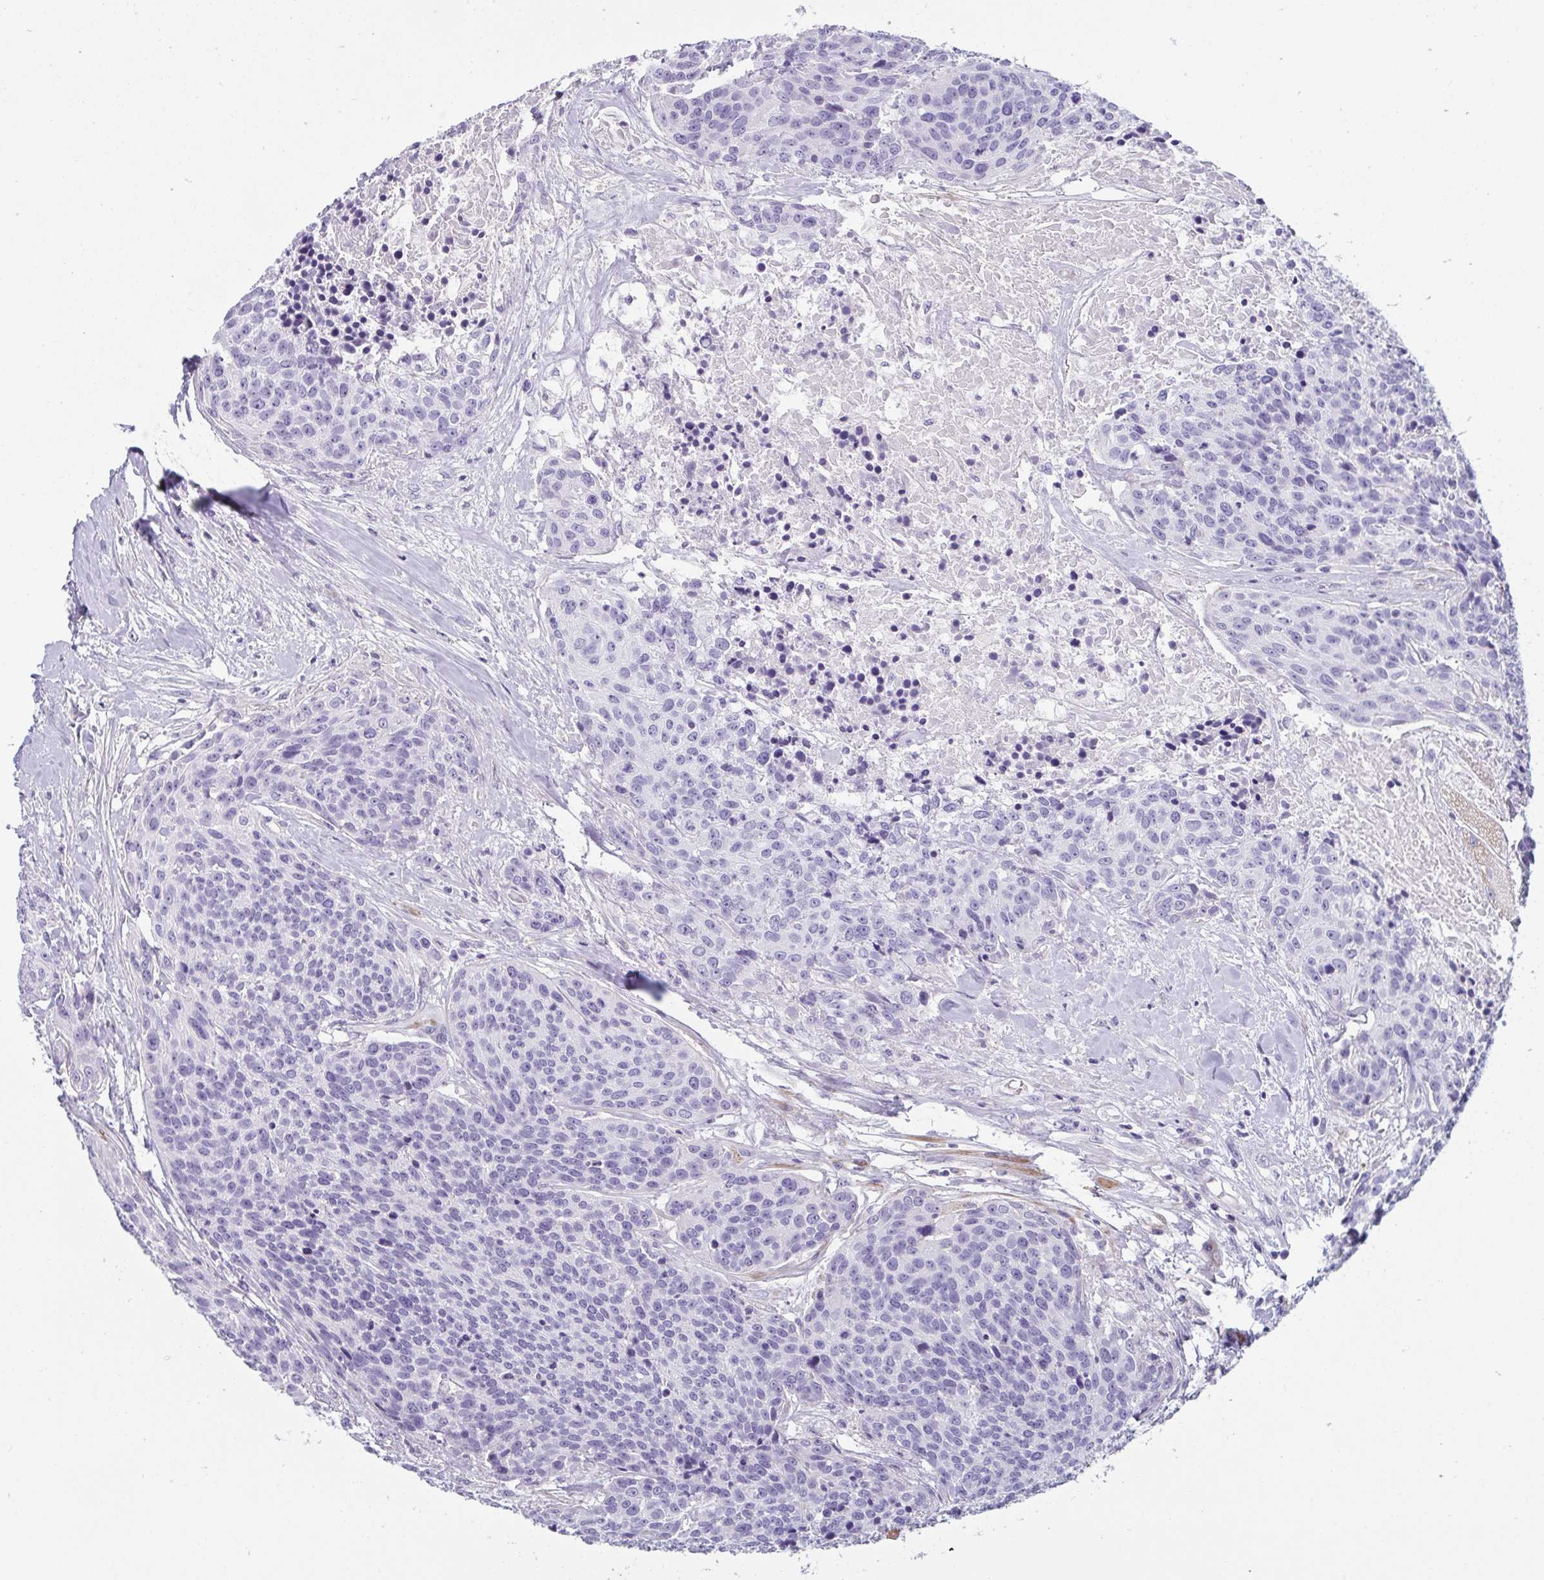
{"staining": {"intensity": "negative", "quantity": "none", "location": "none"}, "tissue": "head and neck cancer", "cell_type": "Tumor cells", "image_type": "cancer", "snomed": [{"axis": "morphology", "description": "Squamous cell carcinoma, NOS"}, {"axis": "topography", "description": "Oral tissue"}, {"axis": "topography", "description": "Head-Neck"}], "caption": "DAB (3,3'-diaminobenzidine) immunohistochemical staining of human head and neck squamous cell carcinoma demonstrates no significant staining in tumor cells.", "gene": "OR5P3", "patient": {"sex": "male", "age": 64}}